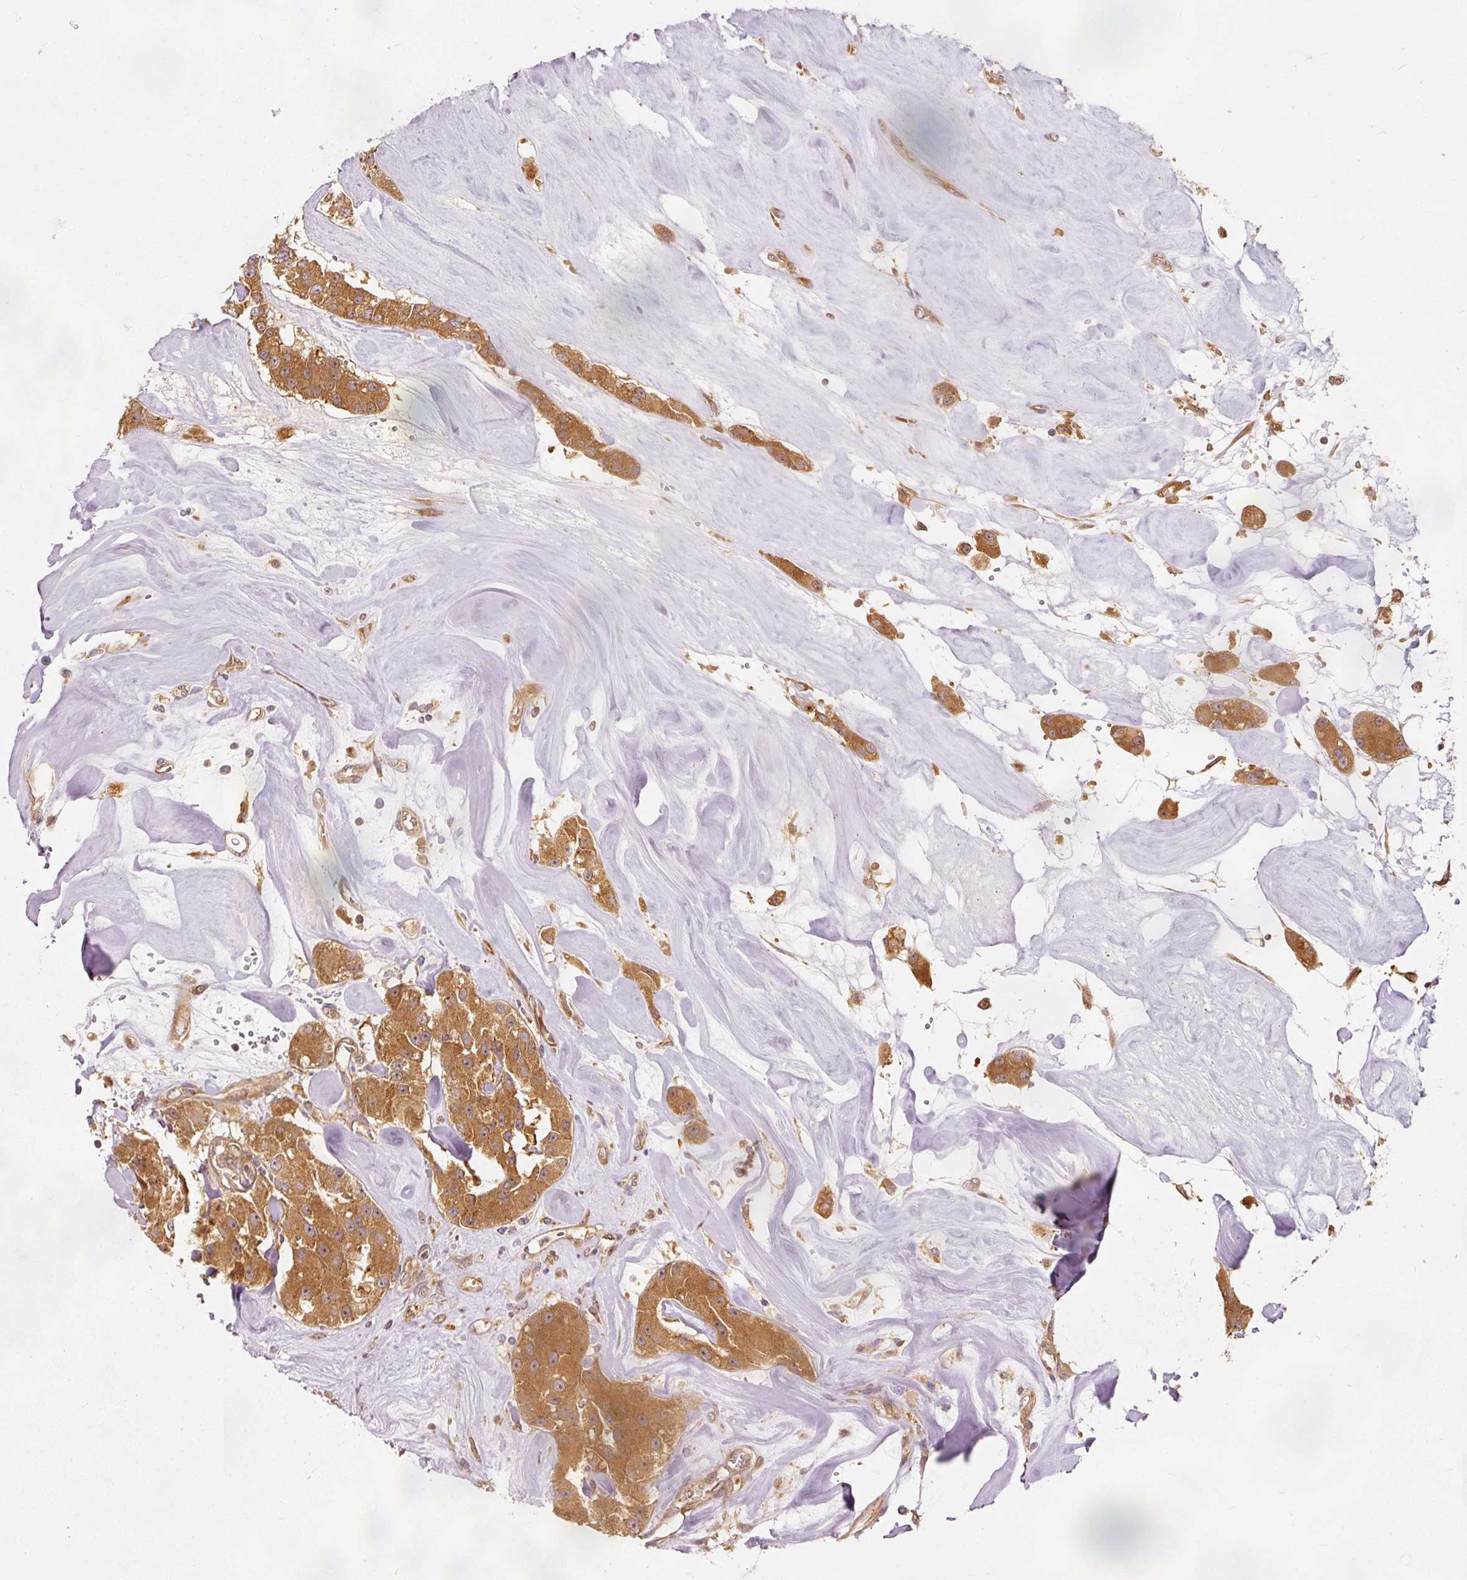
{"staining": {"intensity": "strong", "quantity": ">75%", "location": "cytoplasmic/membranous"}, "tissue": "carcinoid", "cell_type": "Tumor cells", "image_type": "cancer", "snomed": [{"axis": "morphology", "description": "Carcinoid, malignant, NOS"}, {"axis": "topography", "description": "Pancreas"}], "caption": "Protein staining of carcinoid tissue displays strong cytoplasmic/membranous positivity in about >75% of tumor cells.", "gene": "EIF3B", "patient": {"sex": "male", "age": 41}}